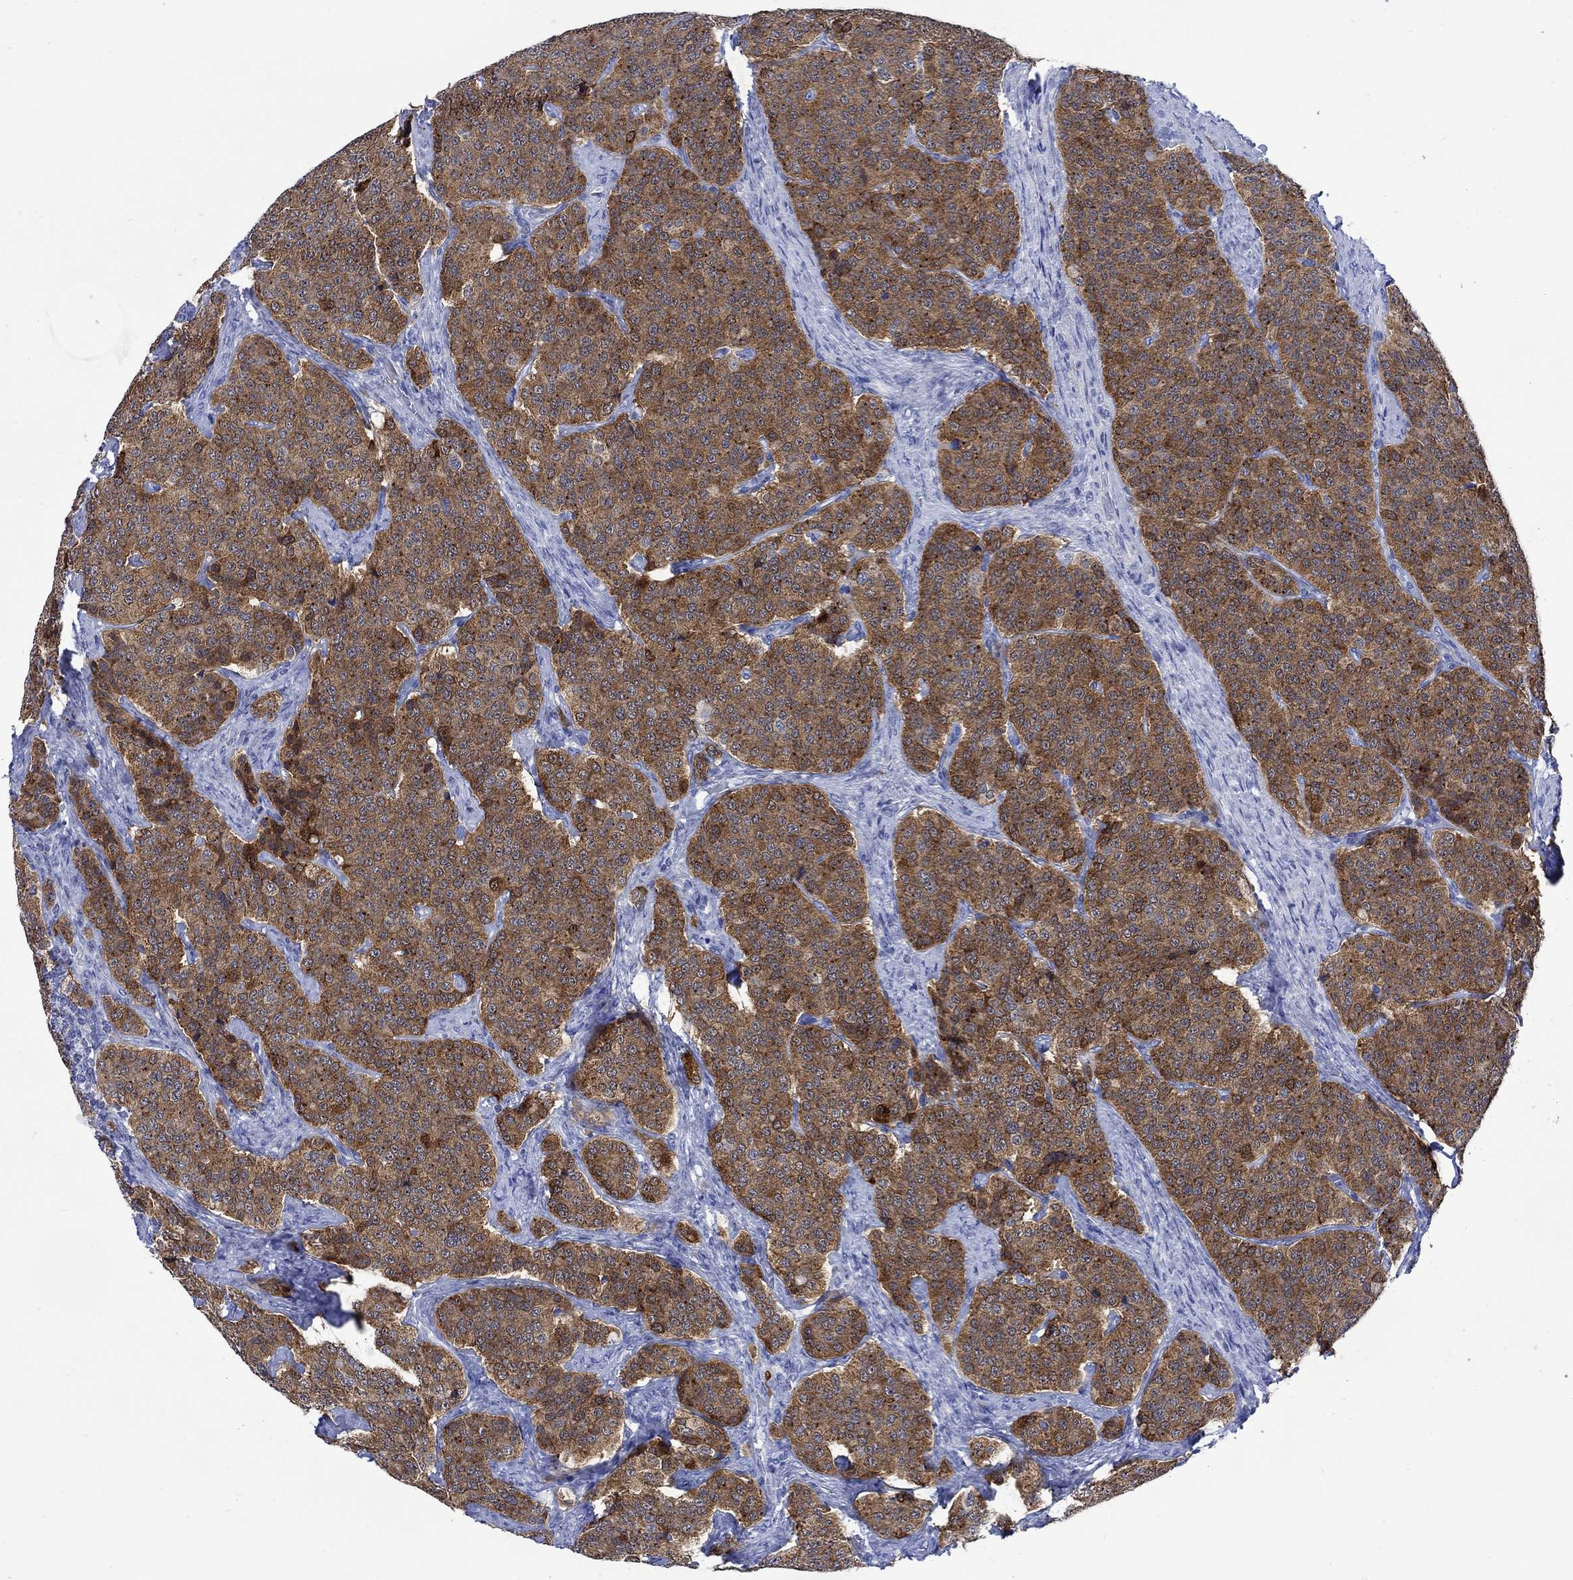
{"staining": {"intensity": "strong", "quantity": ">75%", "location": "cytoplasmic/membranous"}, "tissue": "carcinoid", "cell_type": "Tumor cells", "image_type": "cancer", "snomed": [{"axis": "morphology", "description": "Carcinoid, malignant, NOS"}, {"axis": "topography", "description": "Small intestine"}], "caption": "Strong cytoplasmic/membranous expression is seen in about >75% of tumor cells in carcinoid.", "gene": "CPLX2", "patient": {"sex": "female", "age": 58}}